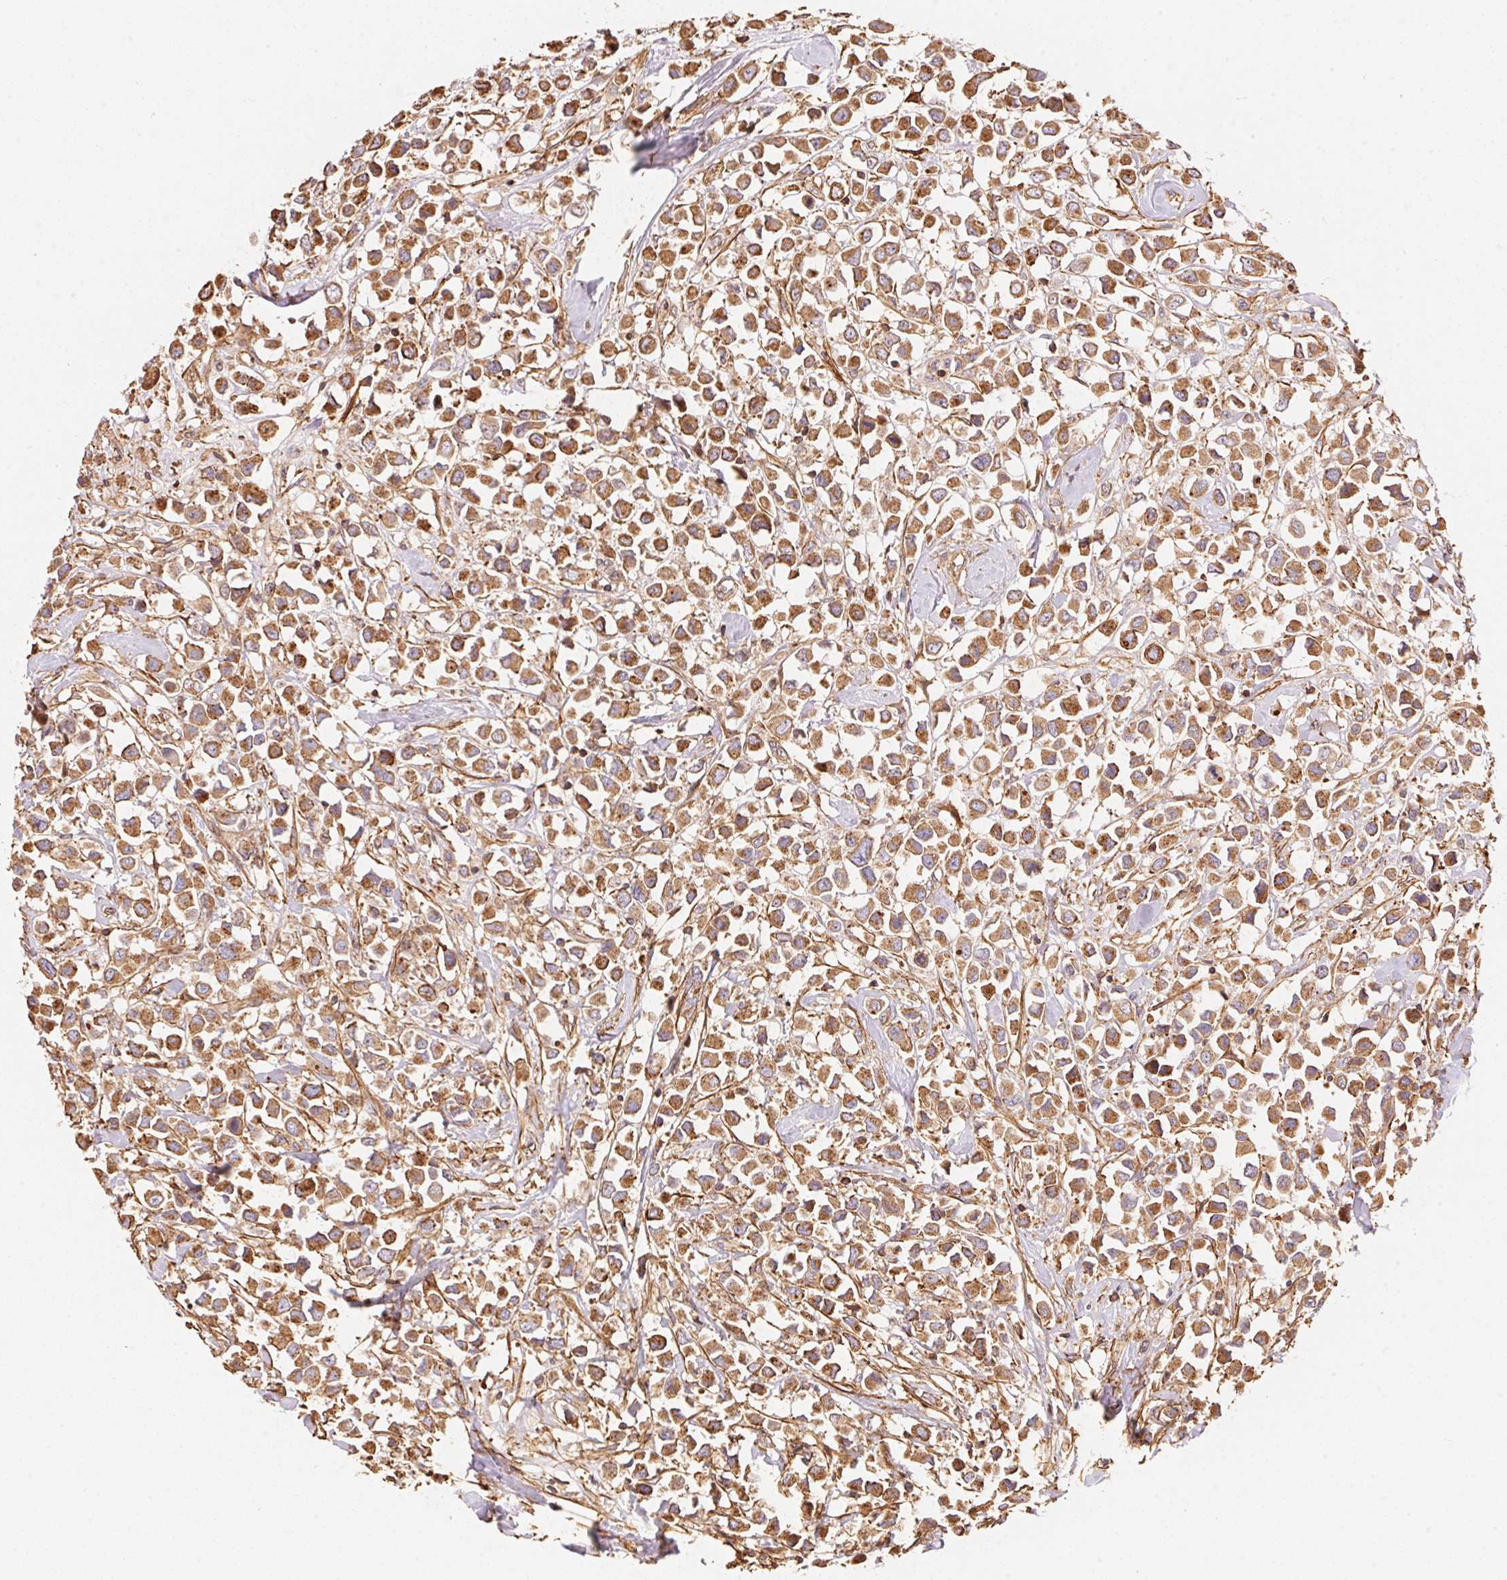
{"staining": {"intensity": "moderate", "quantity": ">75%", "location": "cytoplasmic/membranous"}, "tissue": "breast cancer", "cell_type": "Tumor cells", "image_type": "cancer", "snomed": [{"axis": "morphology", "description": "Duct carcinoma"}, {"axis": "topography", "description": "Breast"}], "caption": "A medium amount of moderate cytoplasmic/membranous positivity is present in about >75% of tumor cells in breast infiltrating ductal carcinoma tissue.", "gene": "FRAS1", "patient": {"sex": "female", "age": 61}}